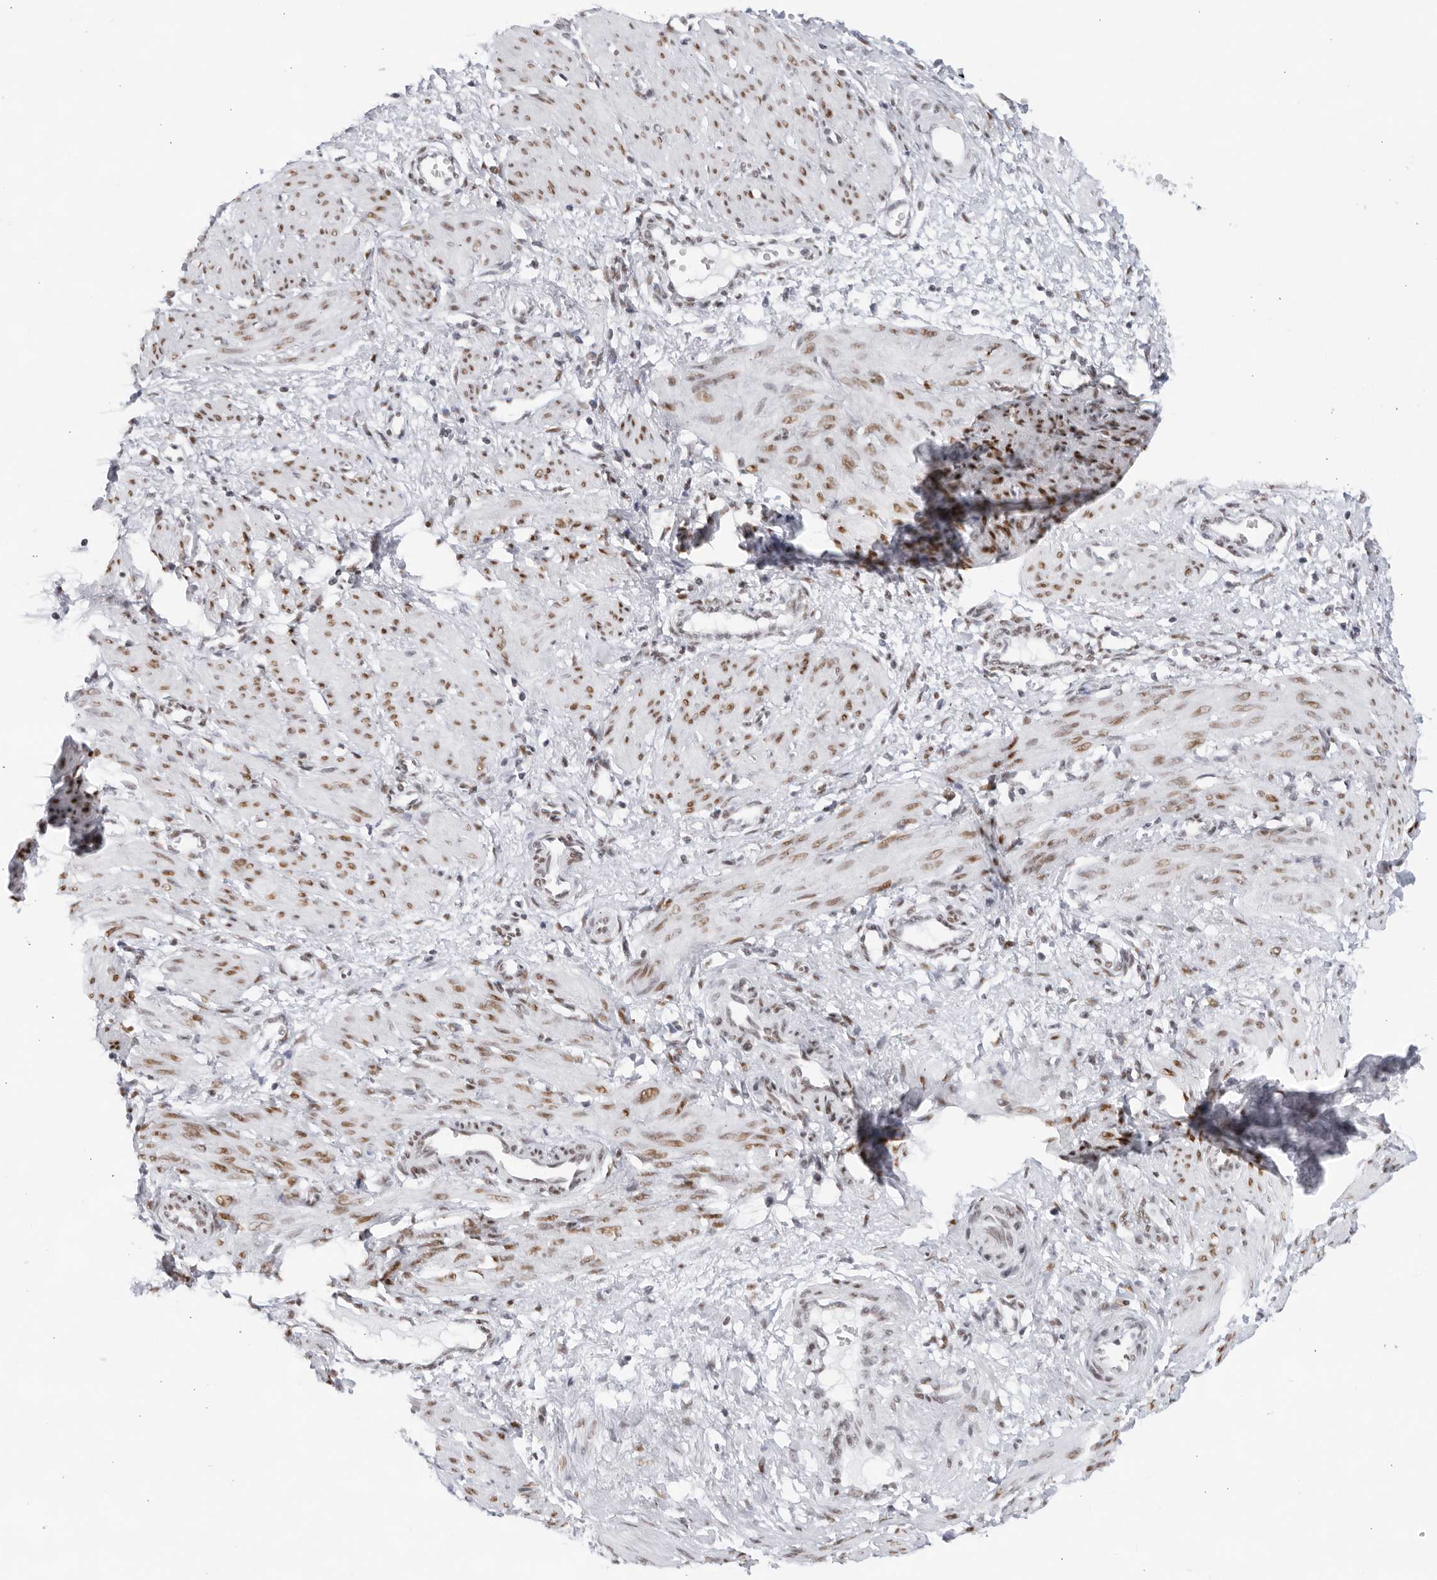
{"staining": {"intensity": "moderate", "quantity": "25%-75%", "location": "nuclear"}, "tissue": "smooth muscle", "cell_type": "Smooth muscle cells", "image_type": "normal", "snomed": [{"axis": "morphology", "description": "Normal tissue, NOS"}, {"axis": "topography", "description": "Endometrium"}], "caption": "Smooth muscle stained with DAB immunohistochemistry reveals medium levels of moderate nuclear positivity in about 25%-75% of smooth muscle cells.", "gene": "HP1BP3", "patient": {"sex": "female", "age": 33}}